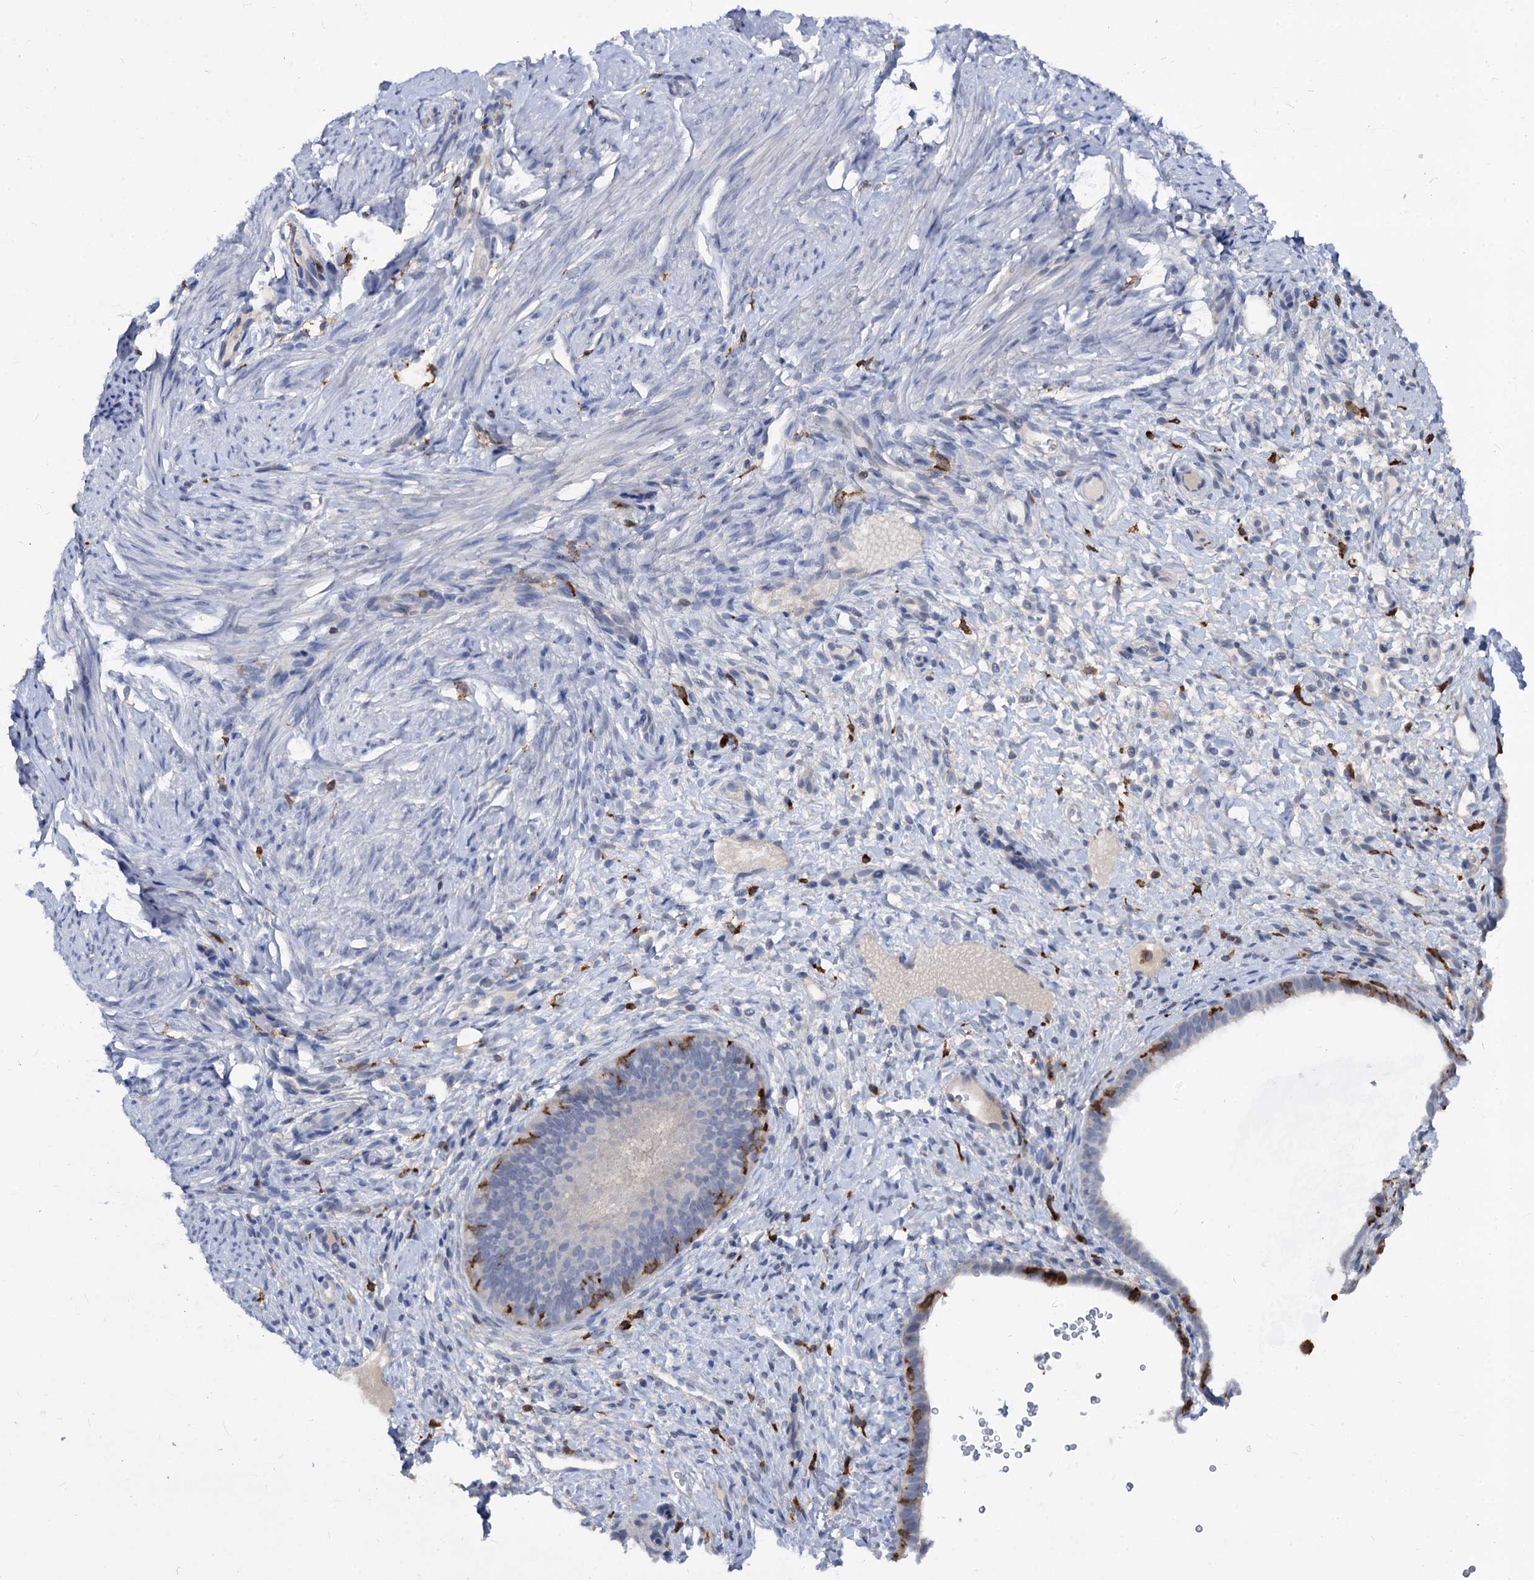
{"staining": {"intensity": "negative", "quantity": "none", "location": "none"}, "tissue": "endometrium", "cell_type": "Cells in endometrial stroma", "image_type": "normal", "snomed": [{"axis": "morphology", "description": "Normal tissue, NOS"}, {"axis": "topography", "description": "Endometrium"}], "caption": "This is a histopathology image of IHC staining of benign endometrium, which shows no expression in cells in endometrial stroma. (Immunohistochemistry, brightfield microscopy, high magnification).", "gene": "RHOG", "patient": {"sex": "female", "age": 65}}